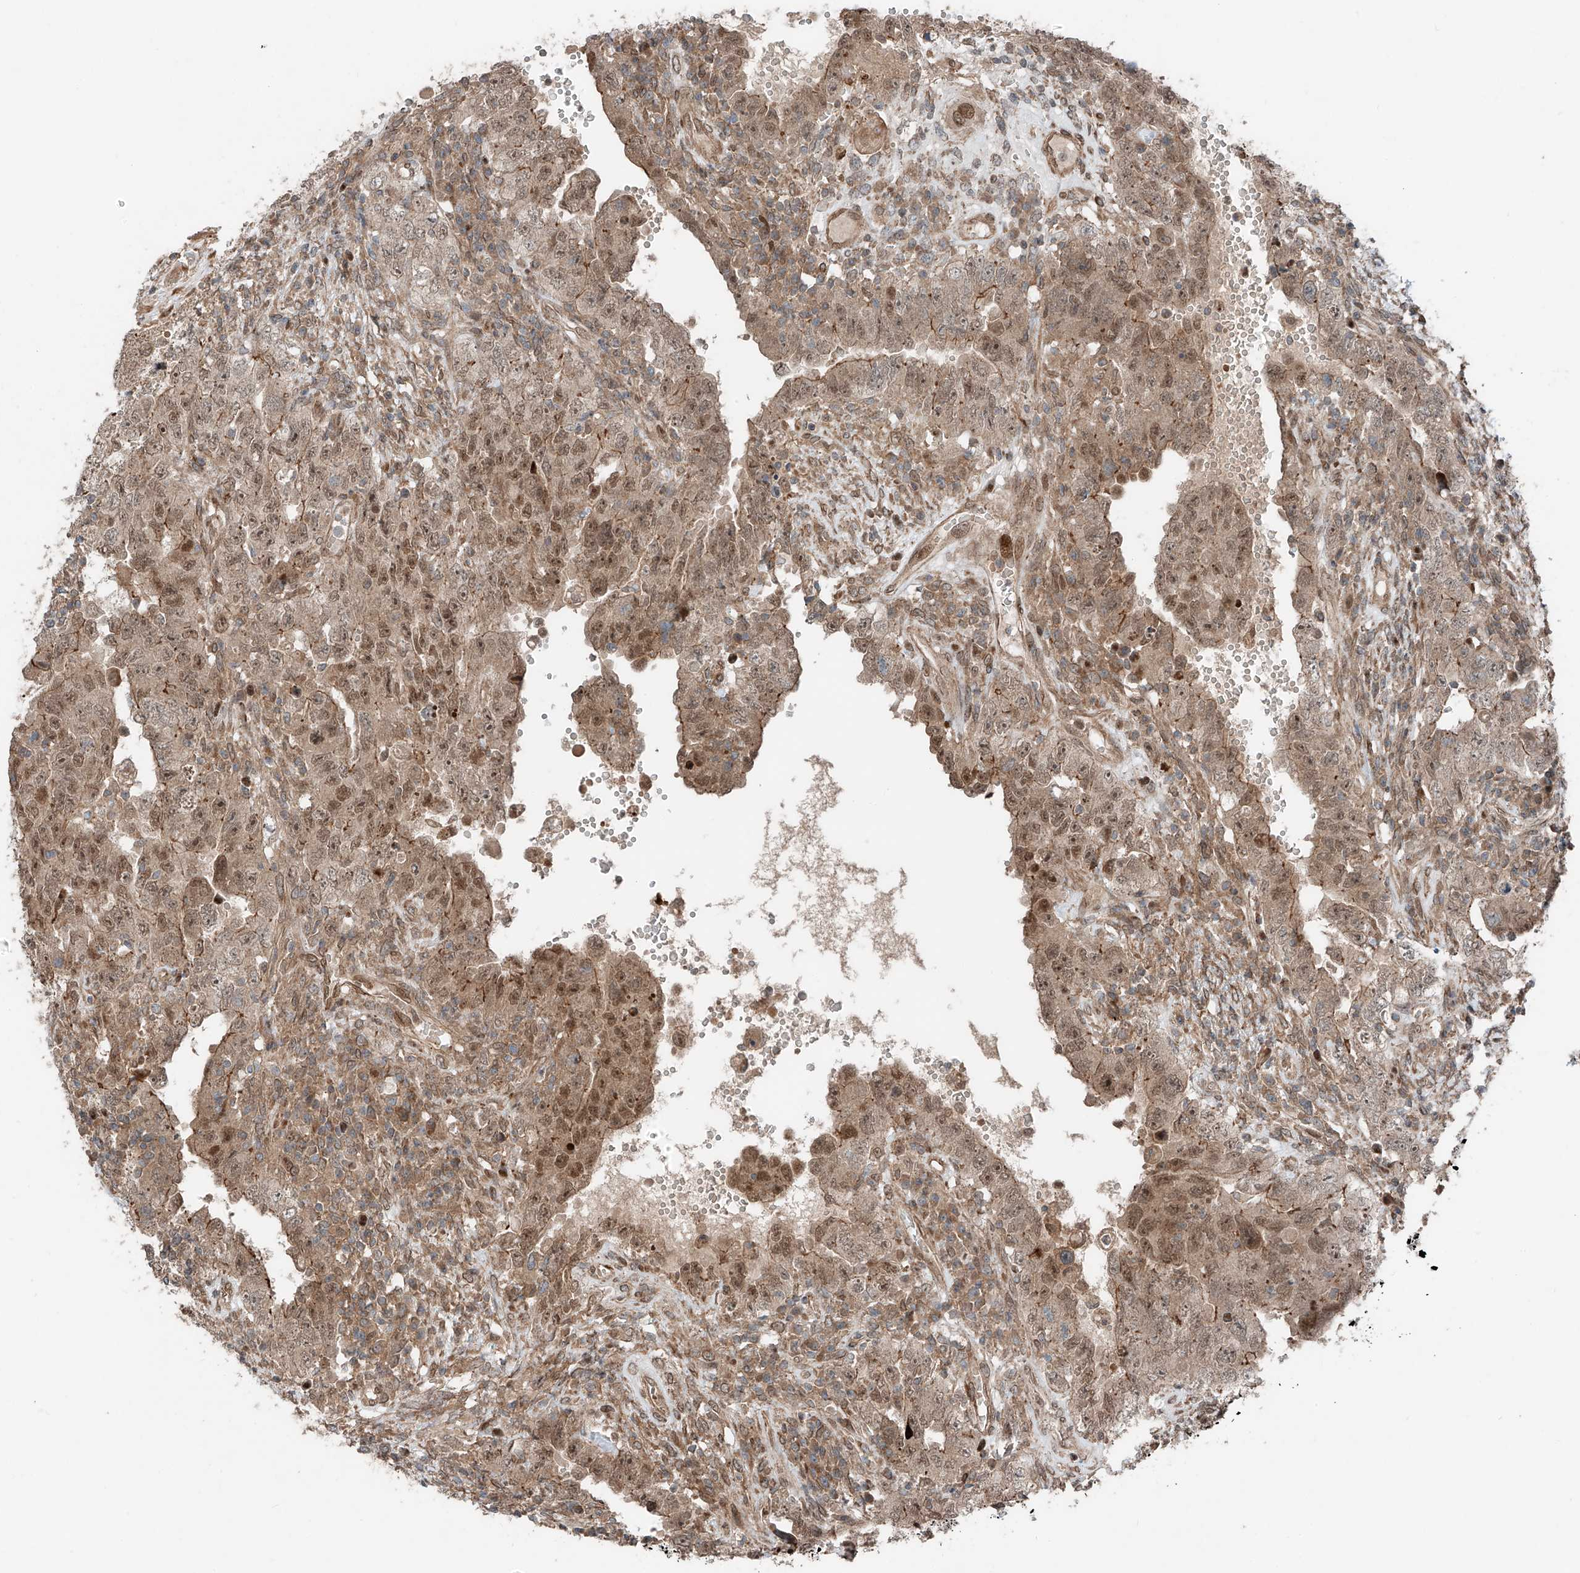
{"staining": {"intensity": "moderate", "quantity": ">75%", "location": "cytoplasmic/membranous,nuclear"}, "tissue": "testis cancer", "cell_type": "Tumor cells", "image_type": "cancer", "snomed": [{"axis": "morphology", "description": "Carcinoma, Embryonal, NOS"}, {"axis": "topography", "description": "Testis"}], "caption": "Protein expression analysis of testis embryonal carcinoma displays moderate cytoplasmic/membranous and nuclear expression in about >75% of tumor cells.", "gene": "CEP162", "patient": {"sex": "male", "age": 26}}